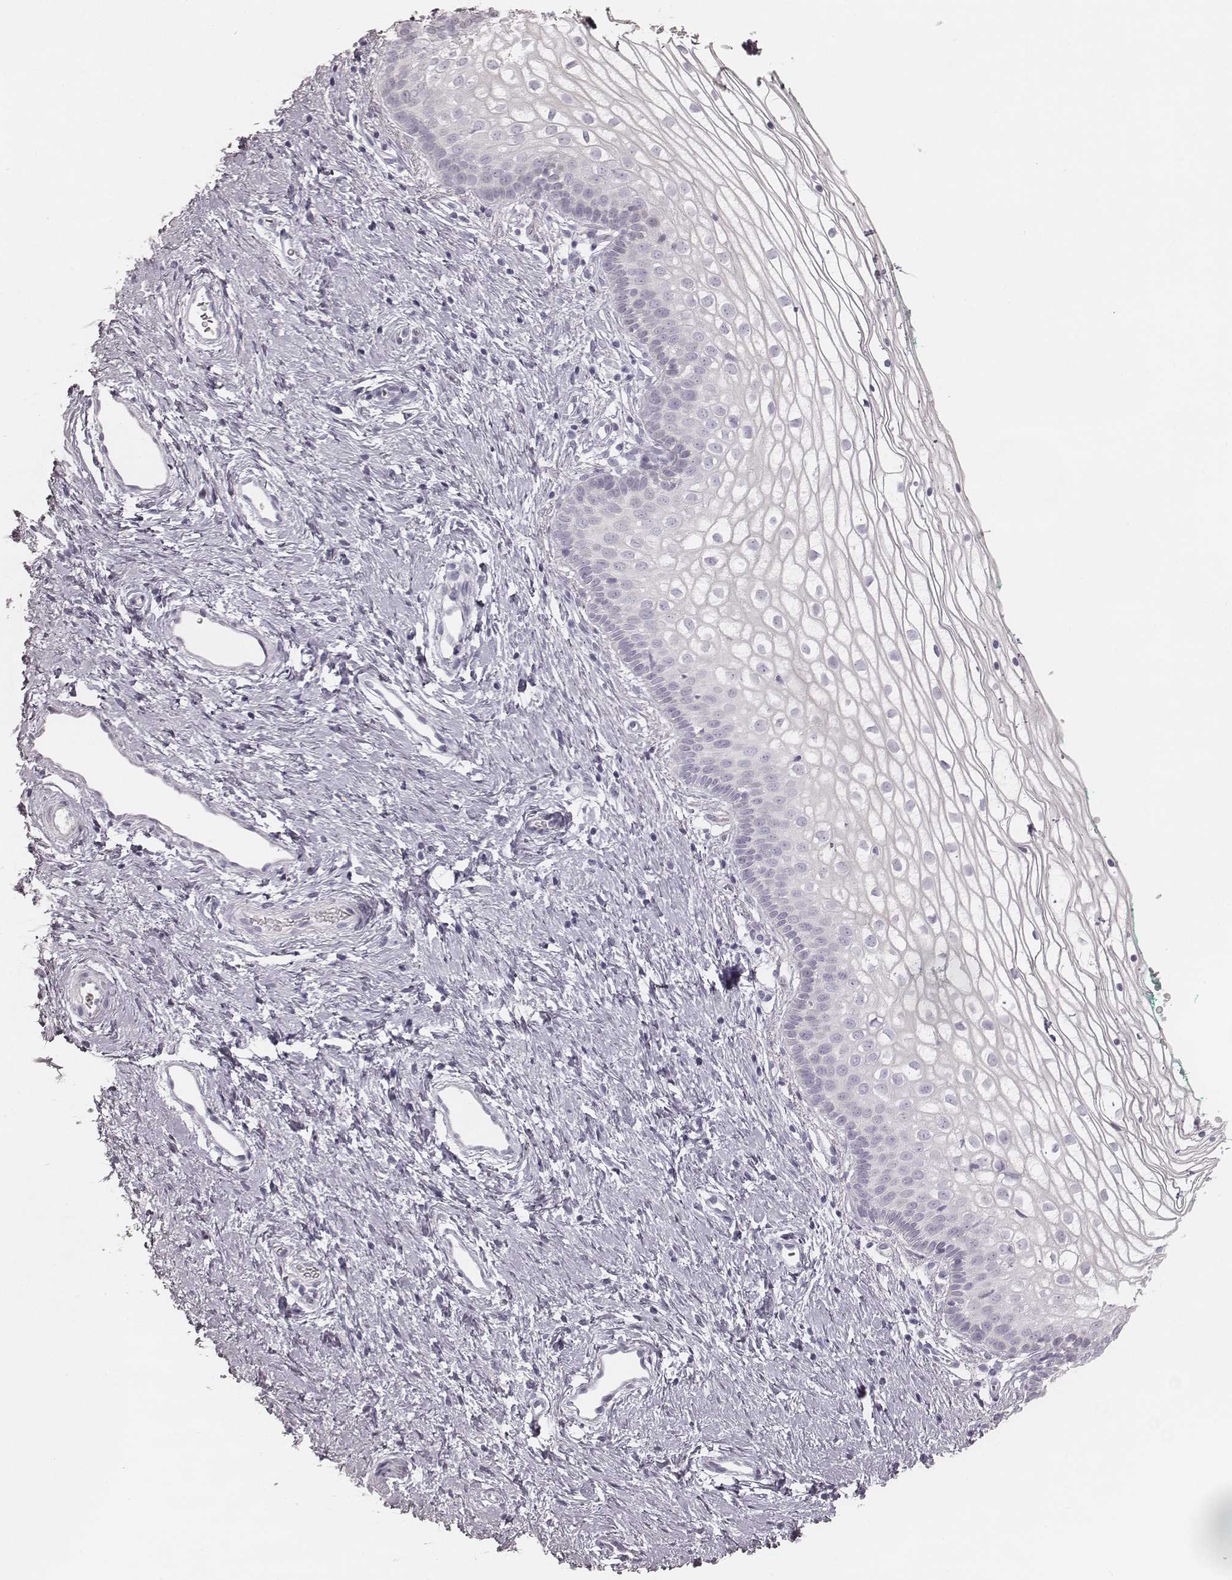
{"staining": {"intensity": "negative", "quantity": "none", "location": "none"}, "tissue": "vagina", "cell_type": "Squamous epithelial cells", "image_type": "normal", "snomed": [{"axis": "morphology", "description": "Normal tissue, NOS"}, {"axis": "topography", "description": "Vagina"}], "caption": "The micrograph shows no staining of squamous epithelial cells in unremarkable vagina.", "gene": "KRT82", "patient": {"sex": "female", "age": 36}}